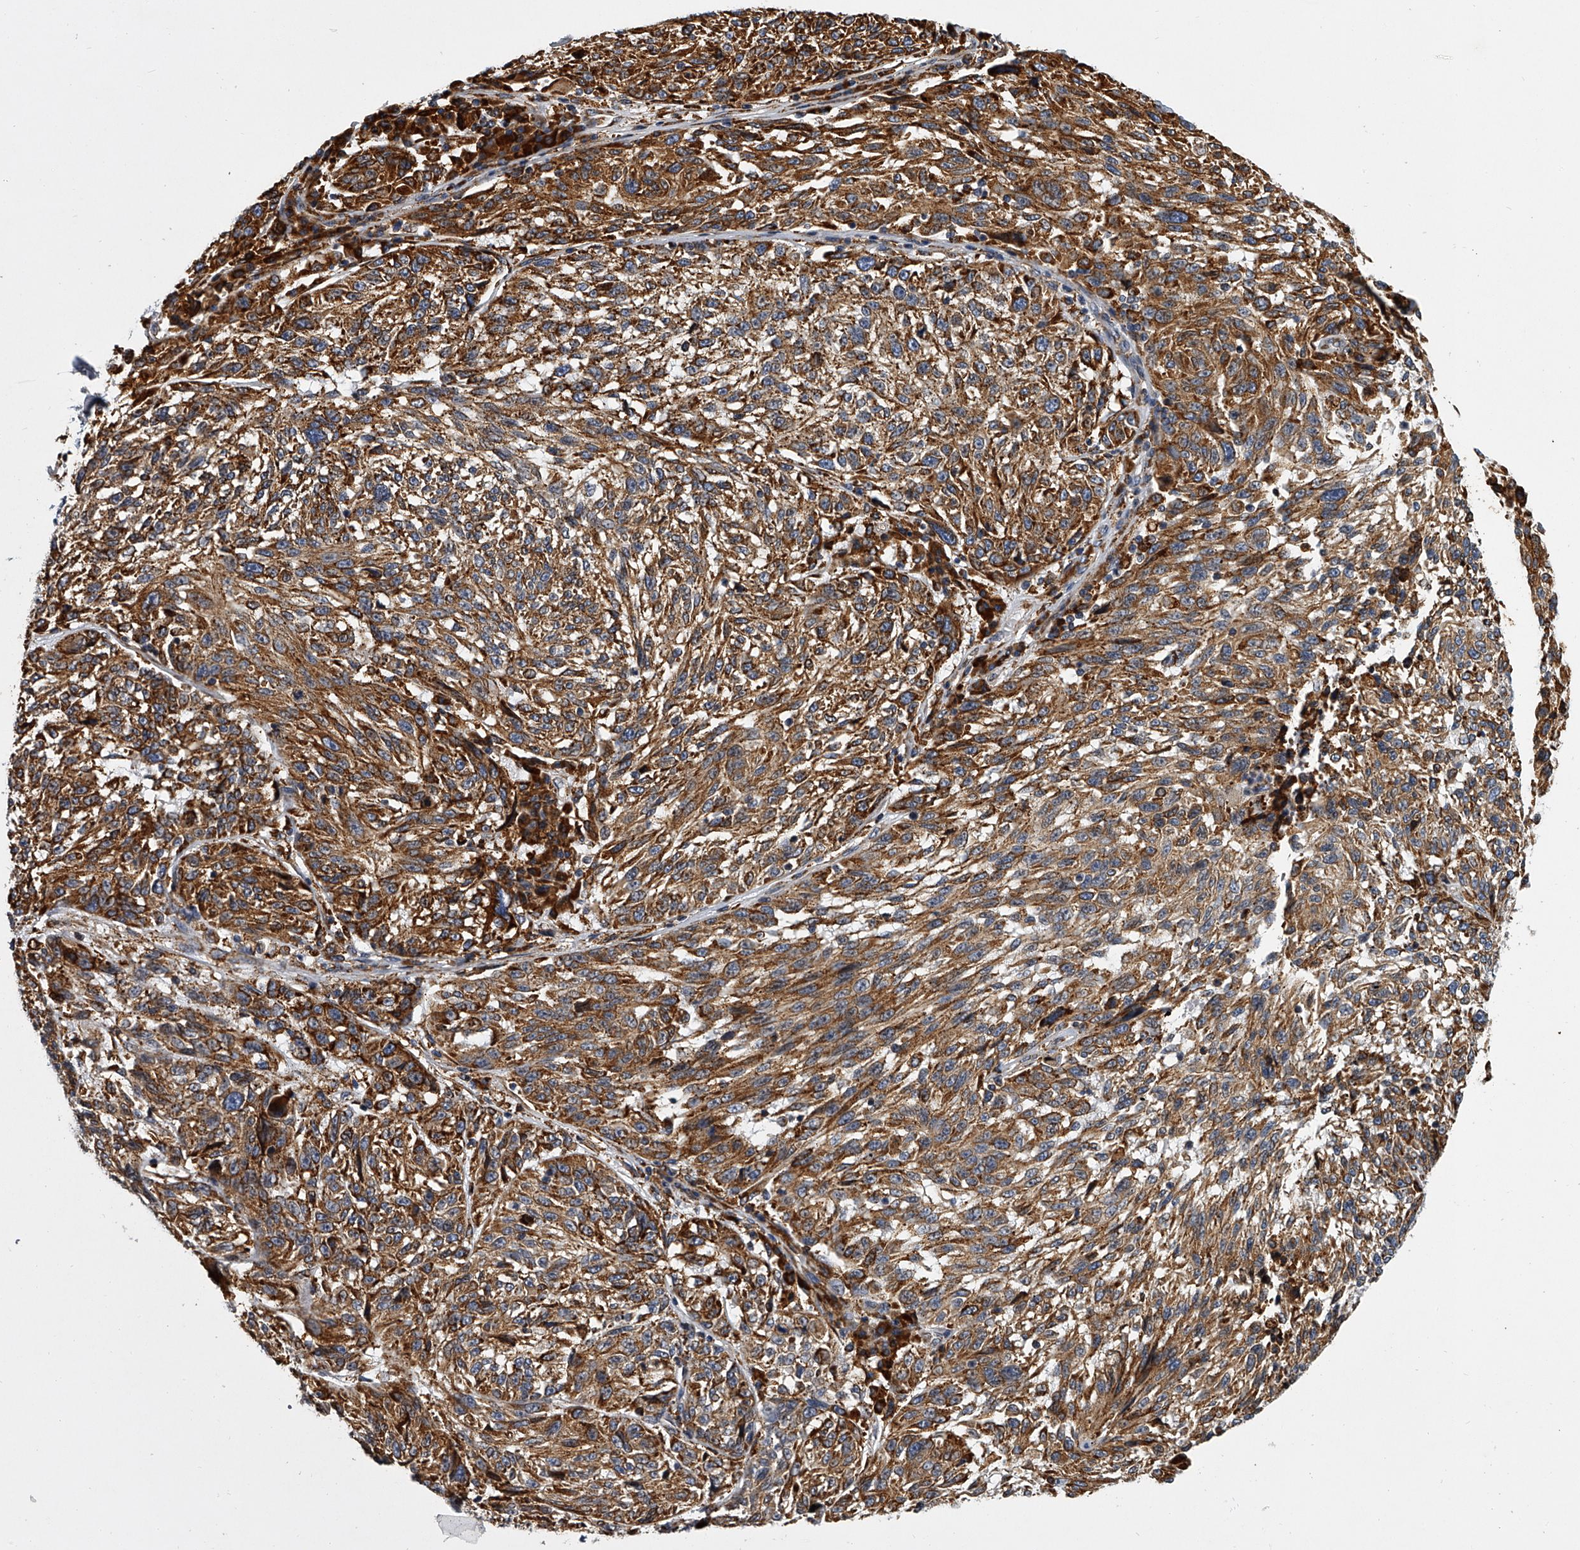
{"staining": {"intensity": "moderate", "quantity": ">75%", "location": "cytoplasmic/membranous"}, "tissue": "melanoma", "cell_type": "Tumor cells", "image_type": "cancer", "snomed": [{"axis": "morphology", "description": "Malignant melanoma, NOS"}, {"axis": "topography", "description": "Skin"}], "caption": "Immunohistochemistry (IHC) of malignant melanoma demonstrates medium levels of moderate cytoplasmic/membranous positivity in approximately >75% of tumor cells.", "gene": "TMEM63C", "patient": {"sex": "male", "age": 53}}